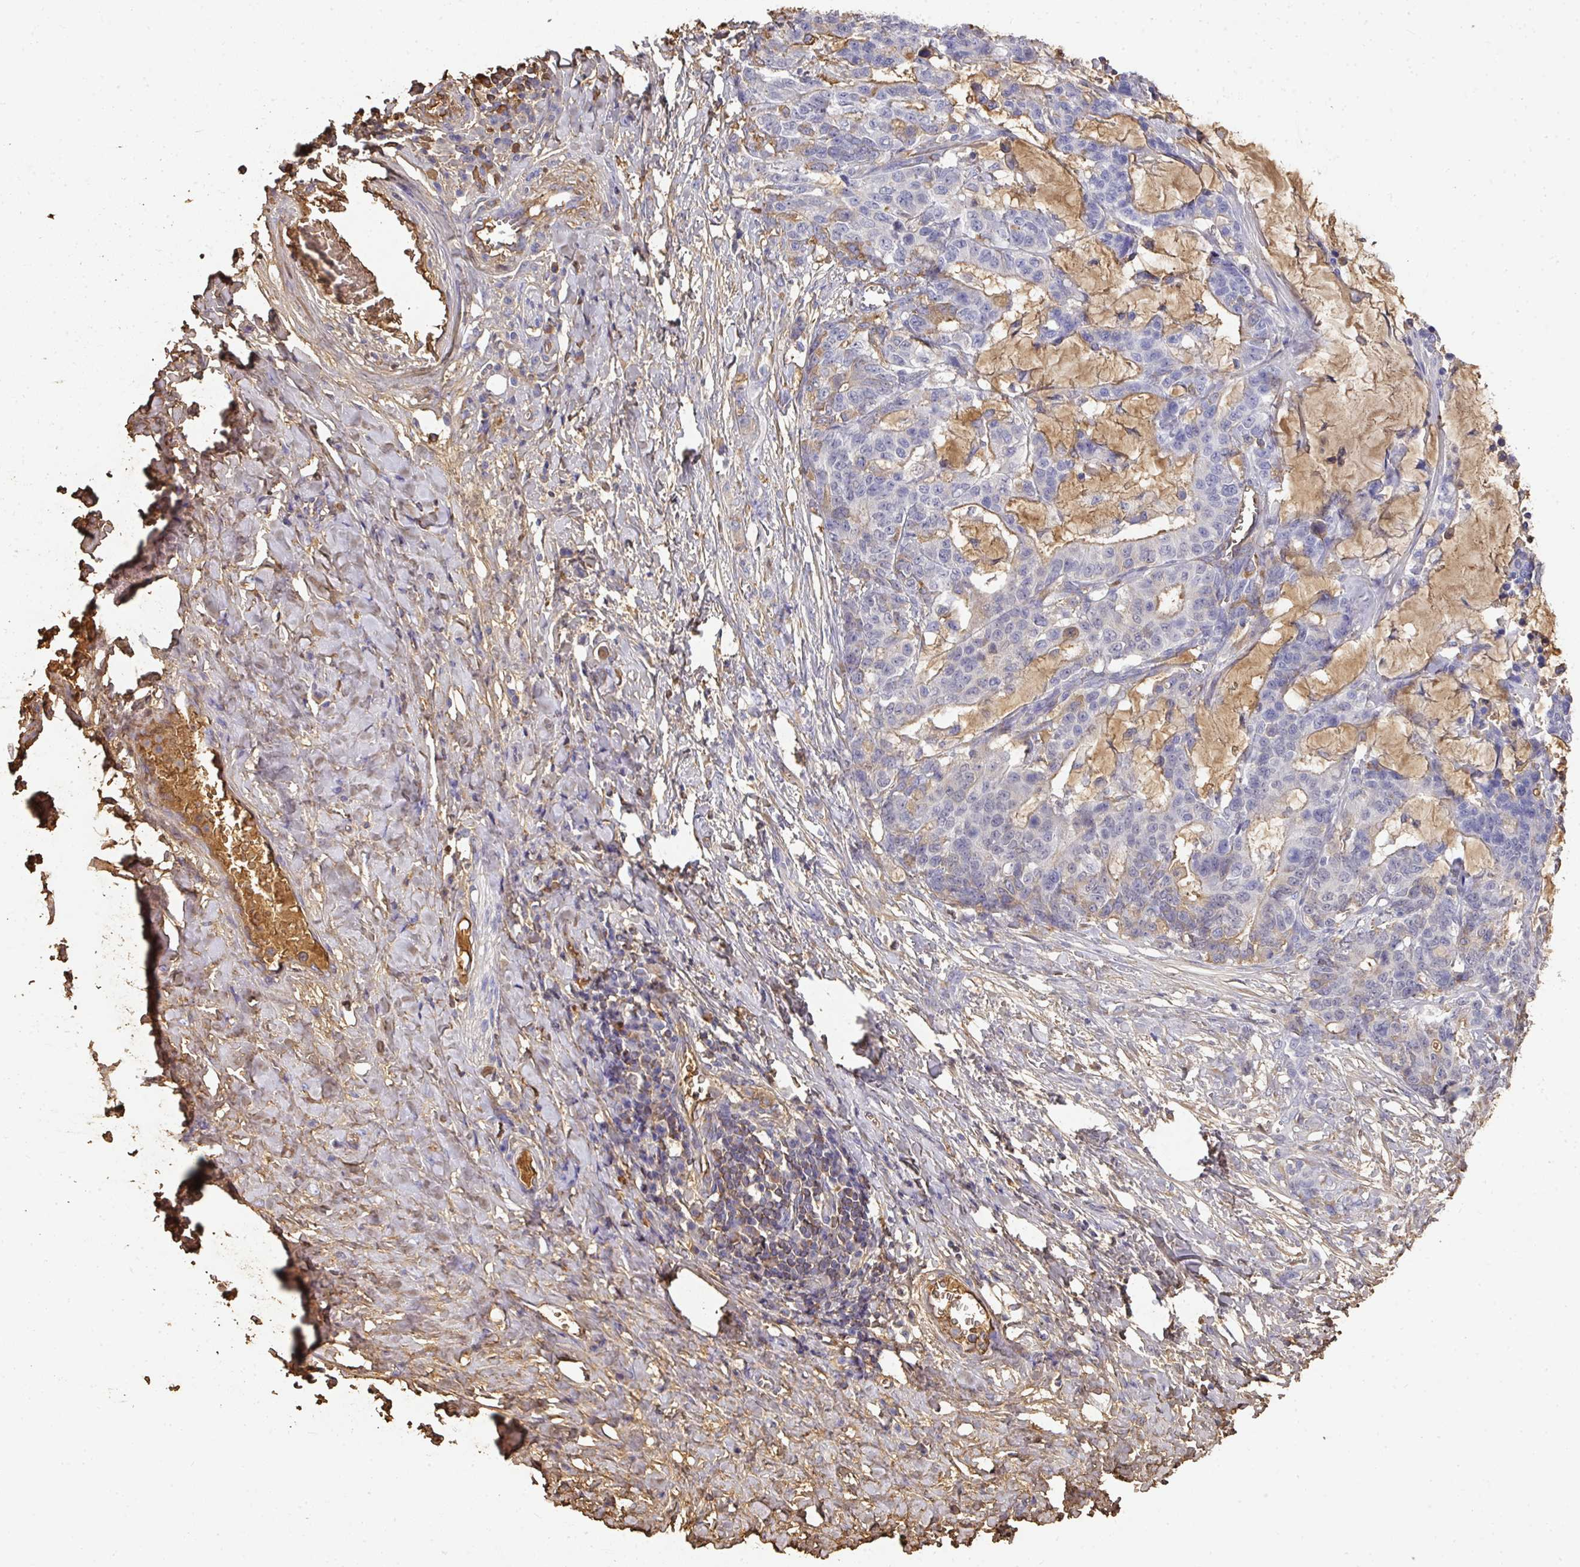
{"staining": {"intensity": "negative", "quantity": "none", "location": "none"}, "tissue": "stomach cancer", "cell_type": "Tumor cells", "image_type": "cancer", "snomed": [{"axis": "morphology", "description": "Normal tissue, NOS"}, {"axis": "morphology", "description": "Adenocarcinoma, NOS"}, {"axis": "topography", "description": "Stomach"}], "caption": "Image shows no significant protein expression in tumor cells of stomach adenocarcinoma. (DAB (3,3'-diaminobenzidine) immunohistochemistry (IHC), high magnification).", "gene": "ALB", "patient": {"sex": "female", "age": 64}}